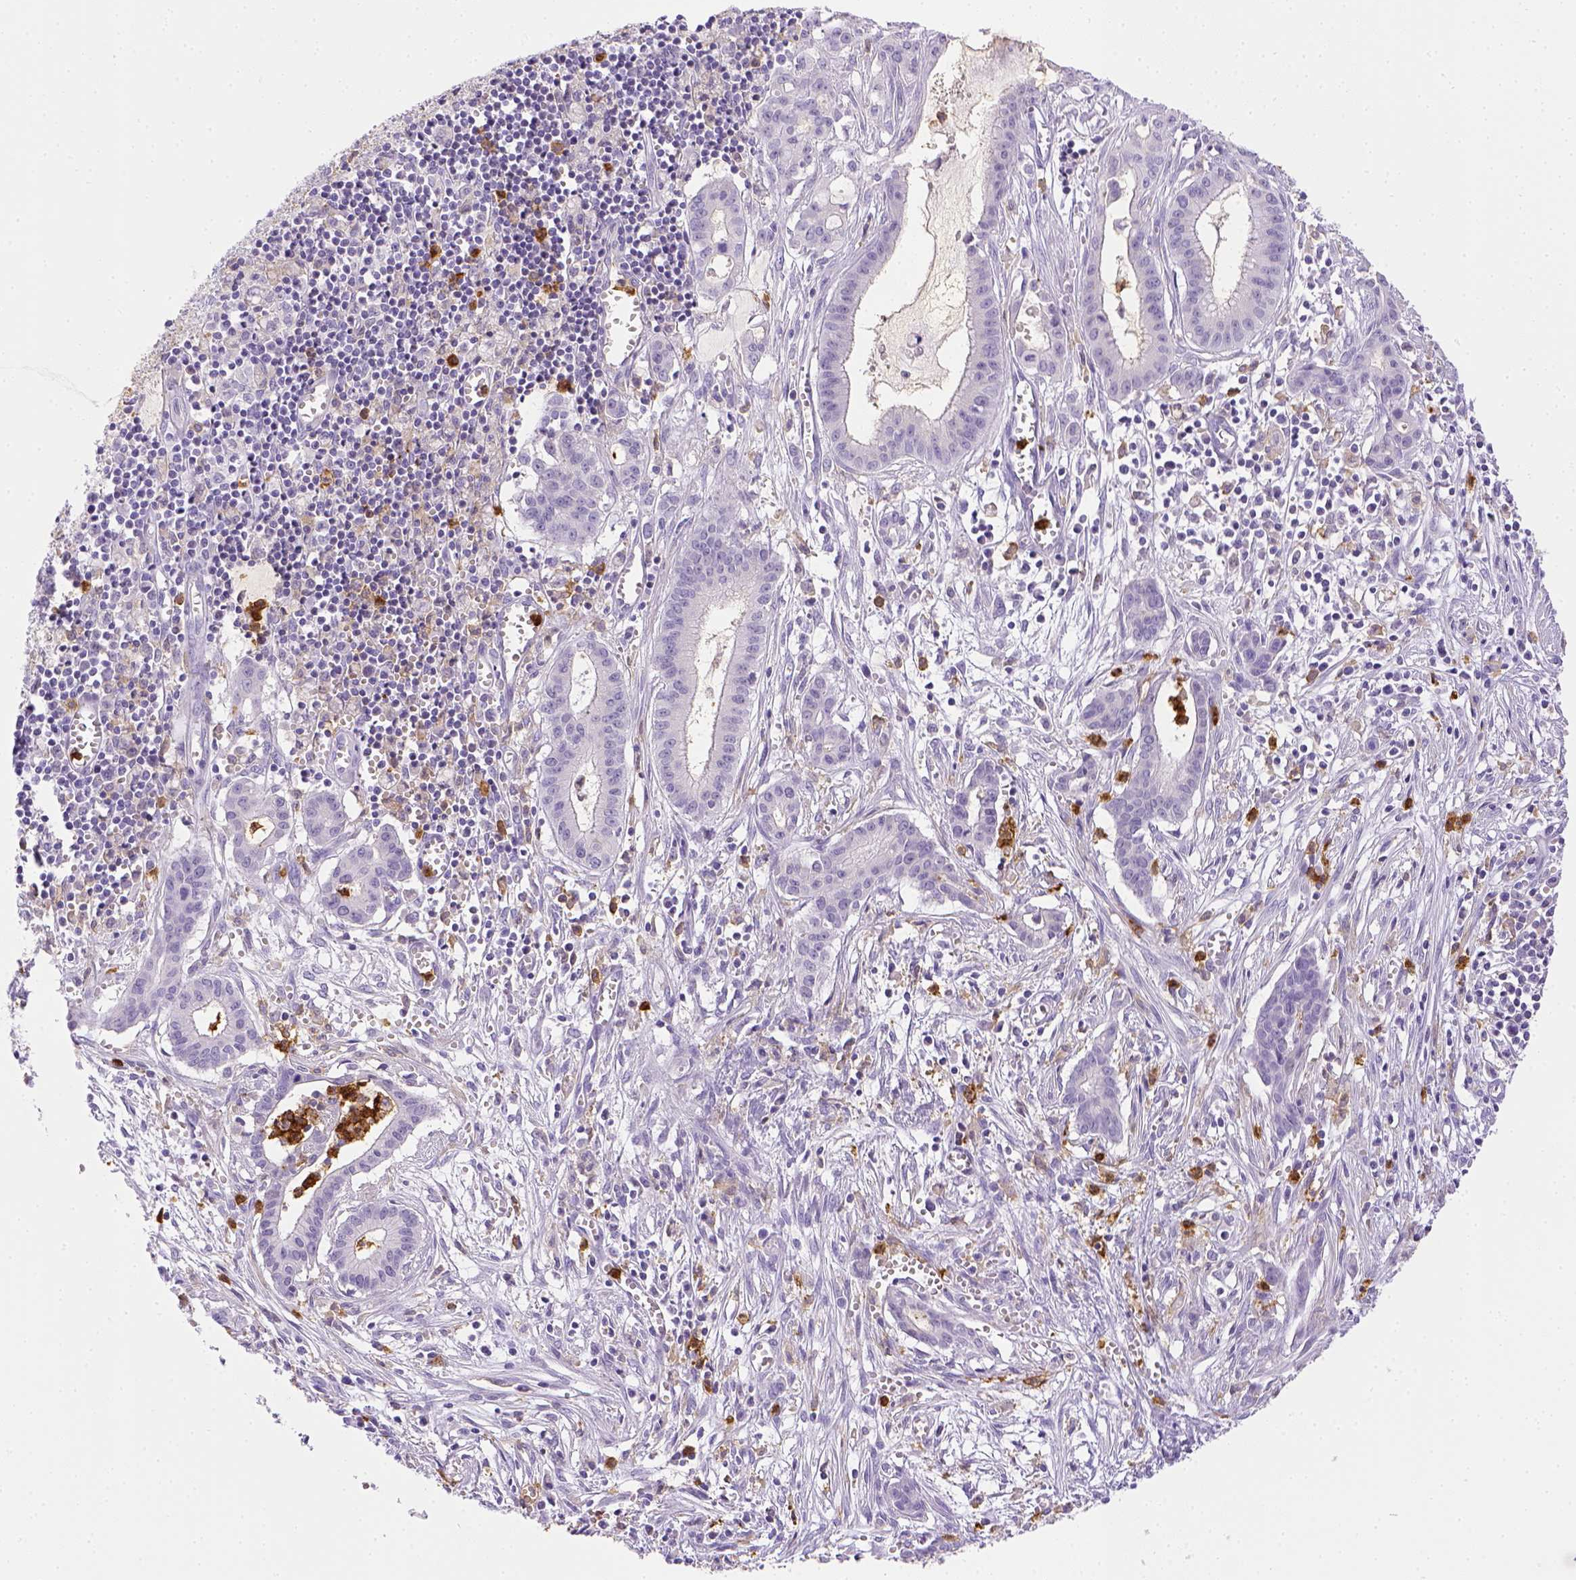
{"staining": {"intensity": "negative", "quantity": "none", "location": "none"}, "tissue": "pancreatic cancer", "cell_type": "Tumor cells", "image_type": "cancer", "snomed": [{"axis": "morphology", "description": "Adenocarcinoma, NOS"}, {"axis": "topography", "description": "Pancreas"}], "caption": "This is an immunohistochemistry photomicrograph of human pancreatic adenocarcinoma. There is no positivity in tumor cells.", "gene": "ITGAM", "patient": {"sex": "male", "age": 48}}